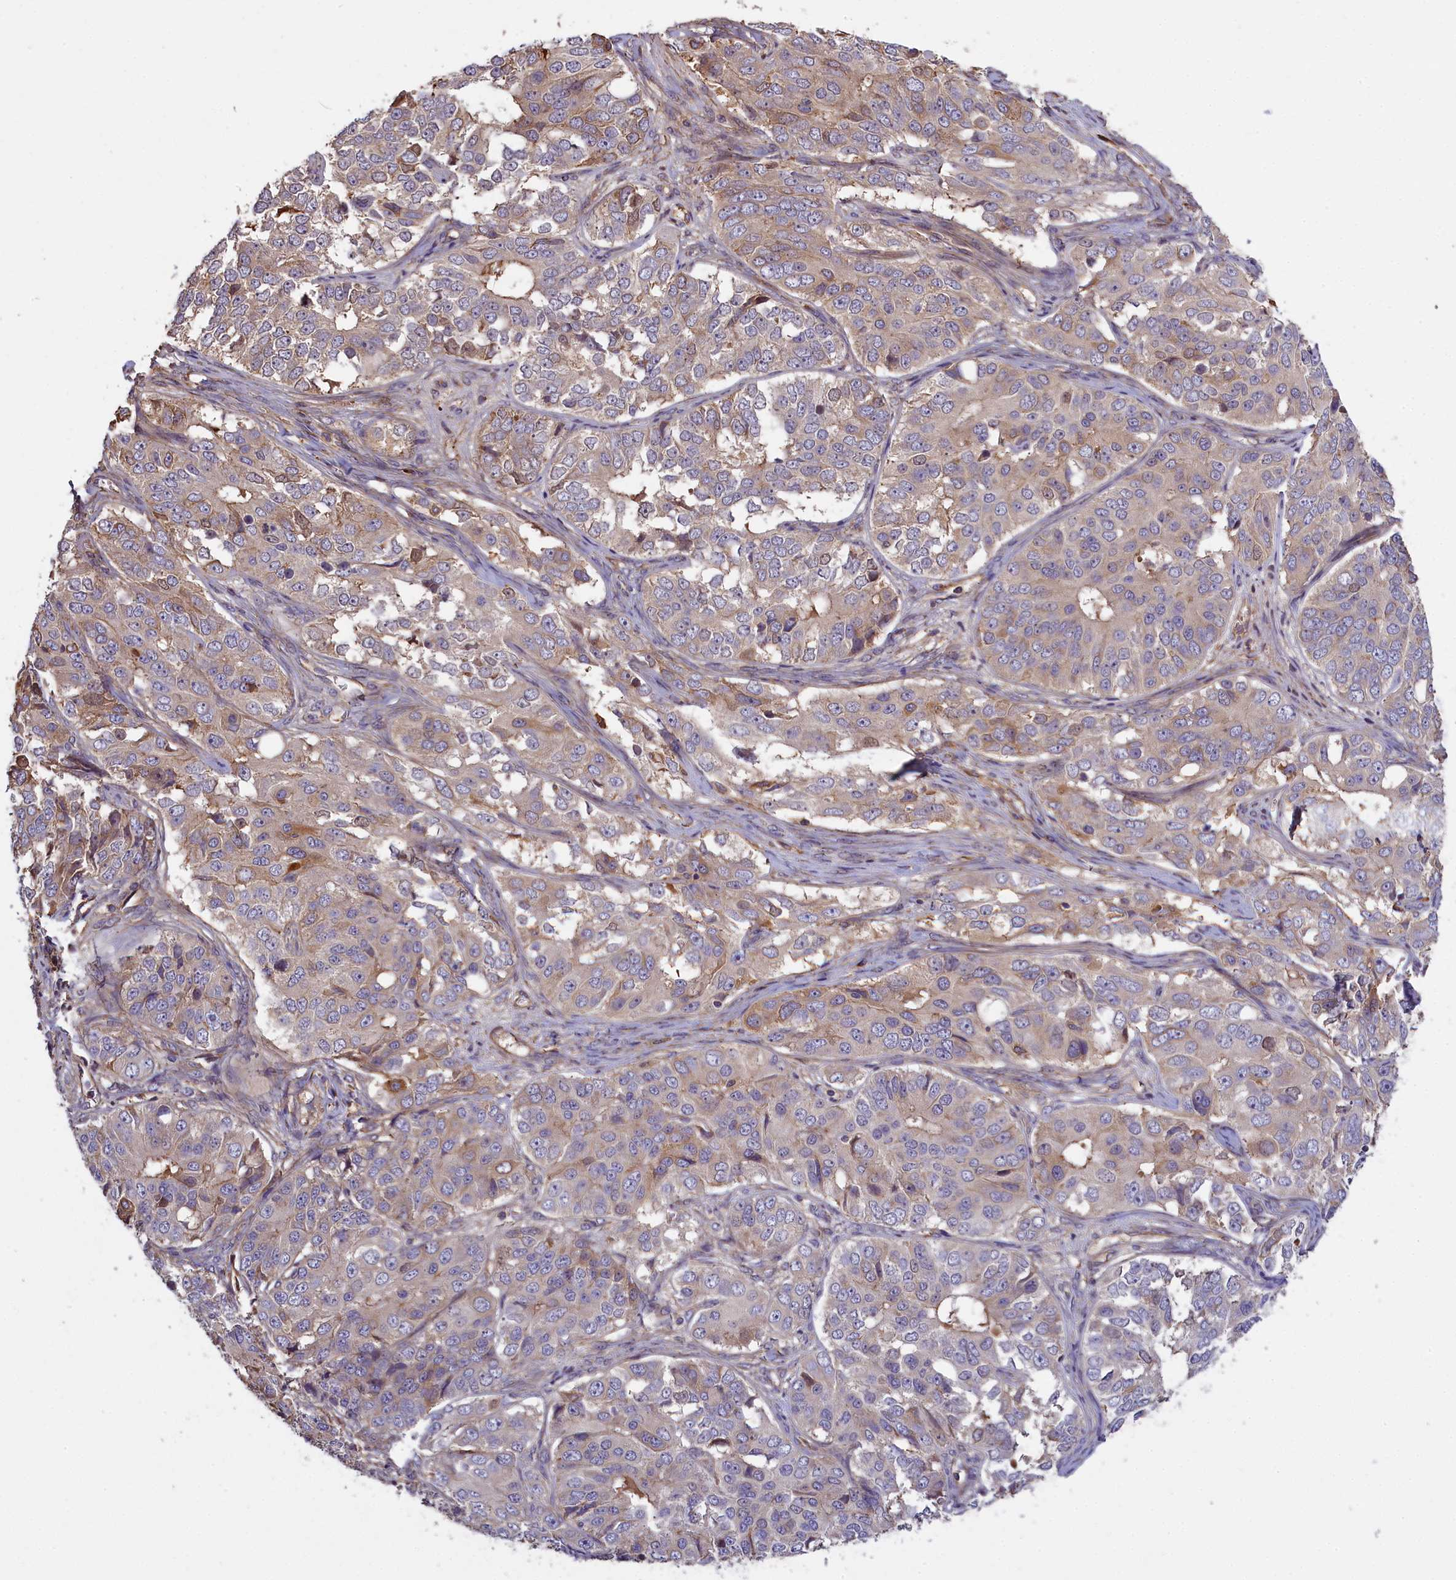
{"staining": {"intensity": "weak", "quantity": "<25%", "location": "cytoplasmic/membranous"}, "tissue": "ovarian cancer", "cell_type": "Tumor cells", "image_type": "cancer", "snomed": [{"axis": "morphology", "description": "Carcinoma, endometroid"}, {"axis": "topography", "description": "Ovary"}], "caption": "Tumor cells show no significant protein staining in endometroid carcinoma (ovarian).", "gene": "FUZ", "patient": {"sex": "female", "age": 51}}